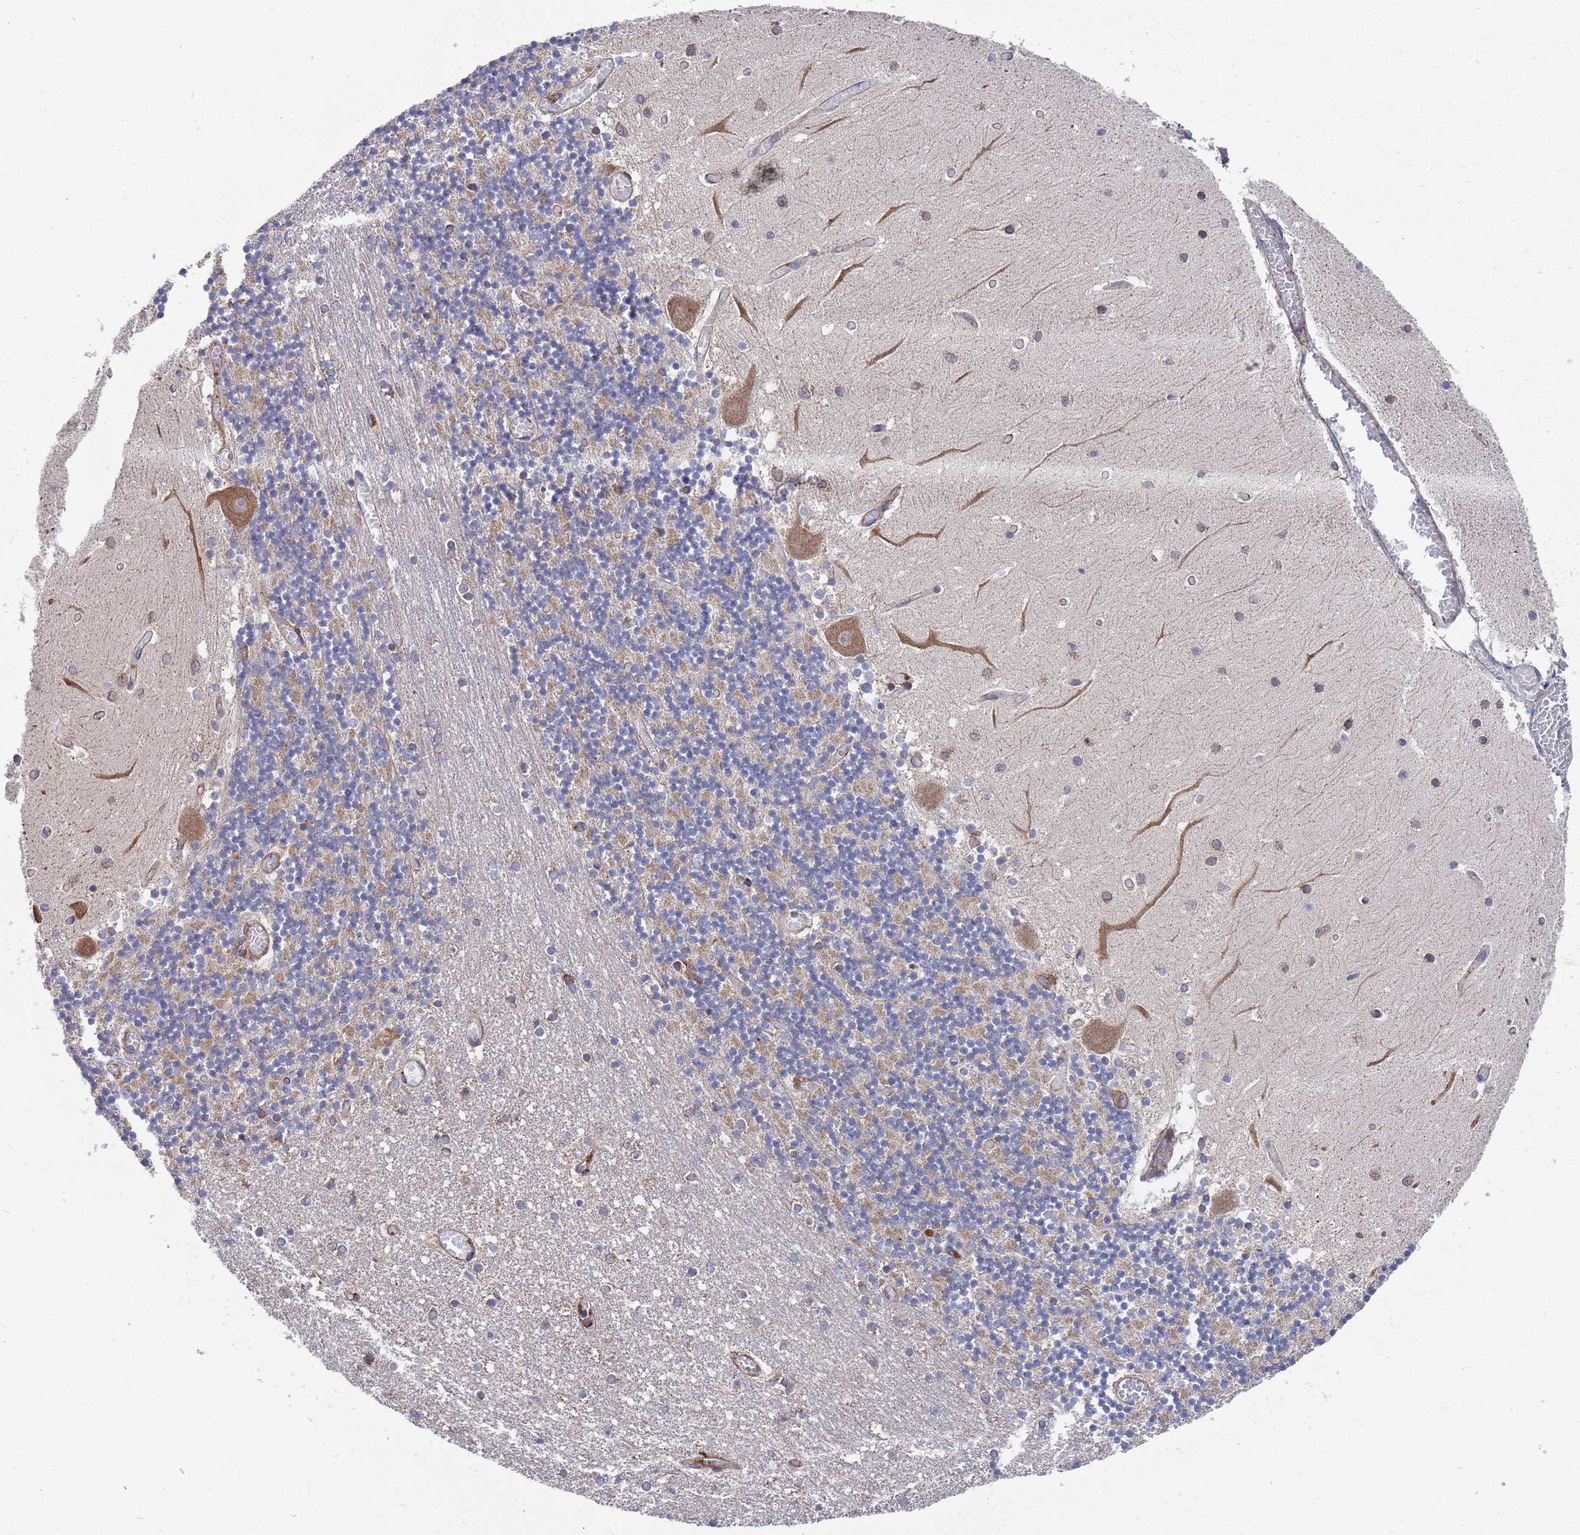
{"staining": {"intensity": "moderate", "quantity": "25%-75%", "location": "cytoplasmic/membranous"}, "tissue": "cerebellum", "cell_type": "Cells in granular layer", "image_type": "normal", "snomed": [{"axis": "morphology", "description": "Normal tissue, NOS"}, {"axis": "topography", "description": "Cerebellum"}], "caption": "An immunohistochemistry (IHC) histopathology image of normal tissue is shown. Protein staining in brown shows moderate cytoplasmic/membranous positivity in cerebellum within cells in granular layer. (brown staining indicates protein expression, while blue staining denotes nuclei).", "gene": "GID8", "patient": {"sex": "female", "age": 28}}